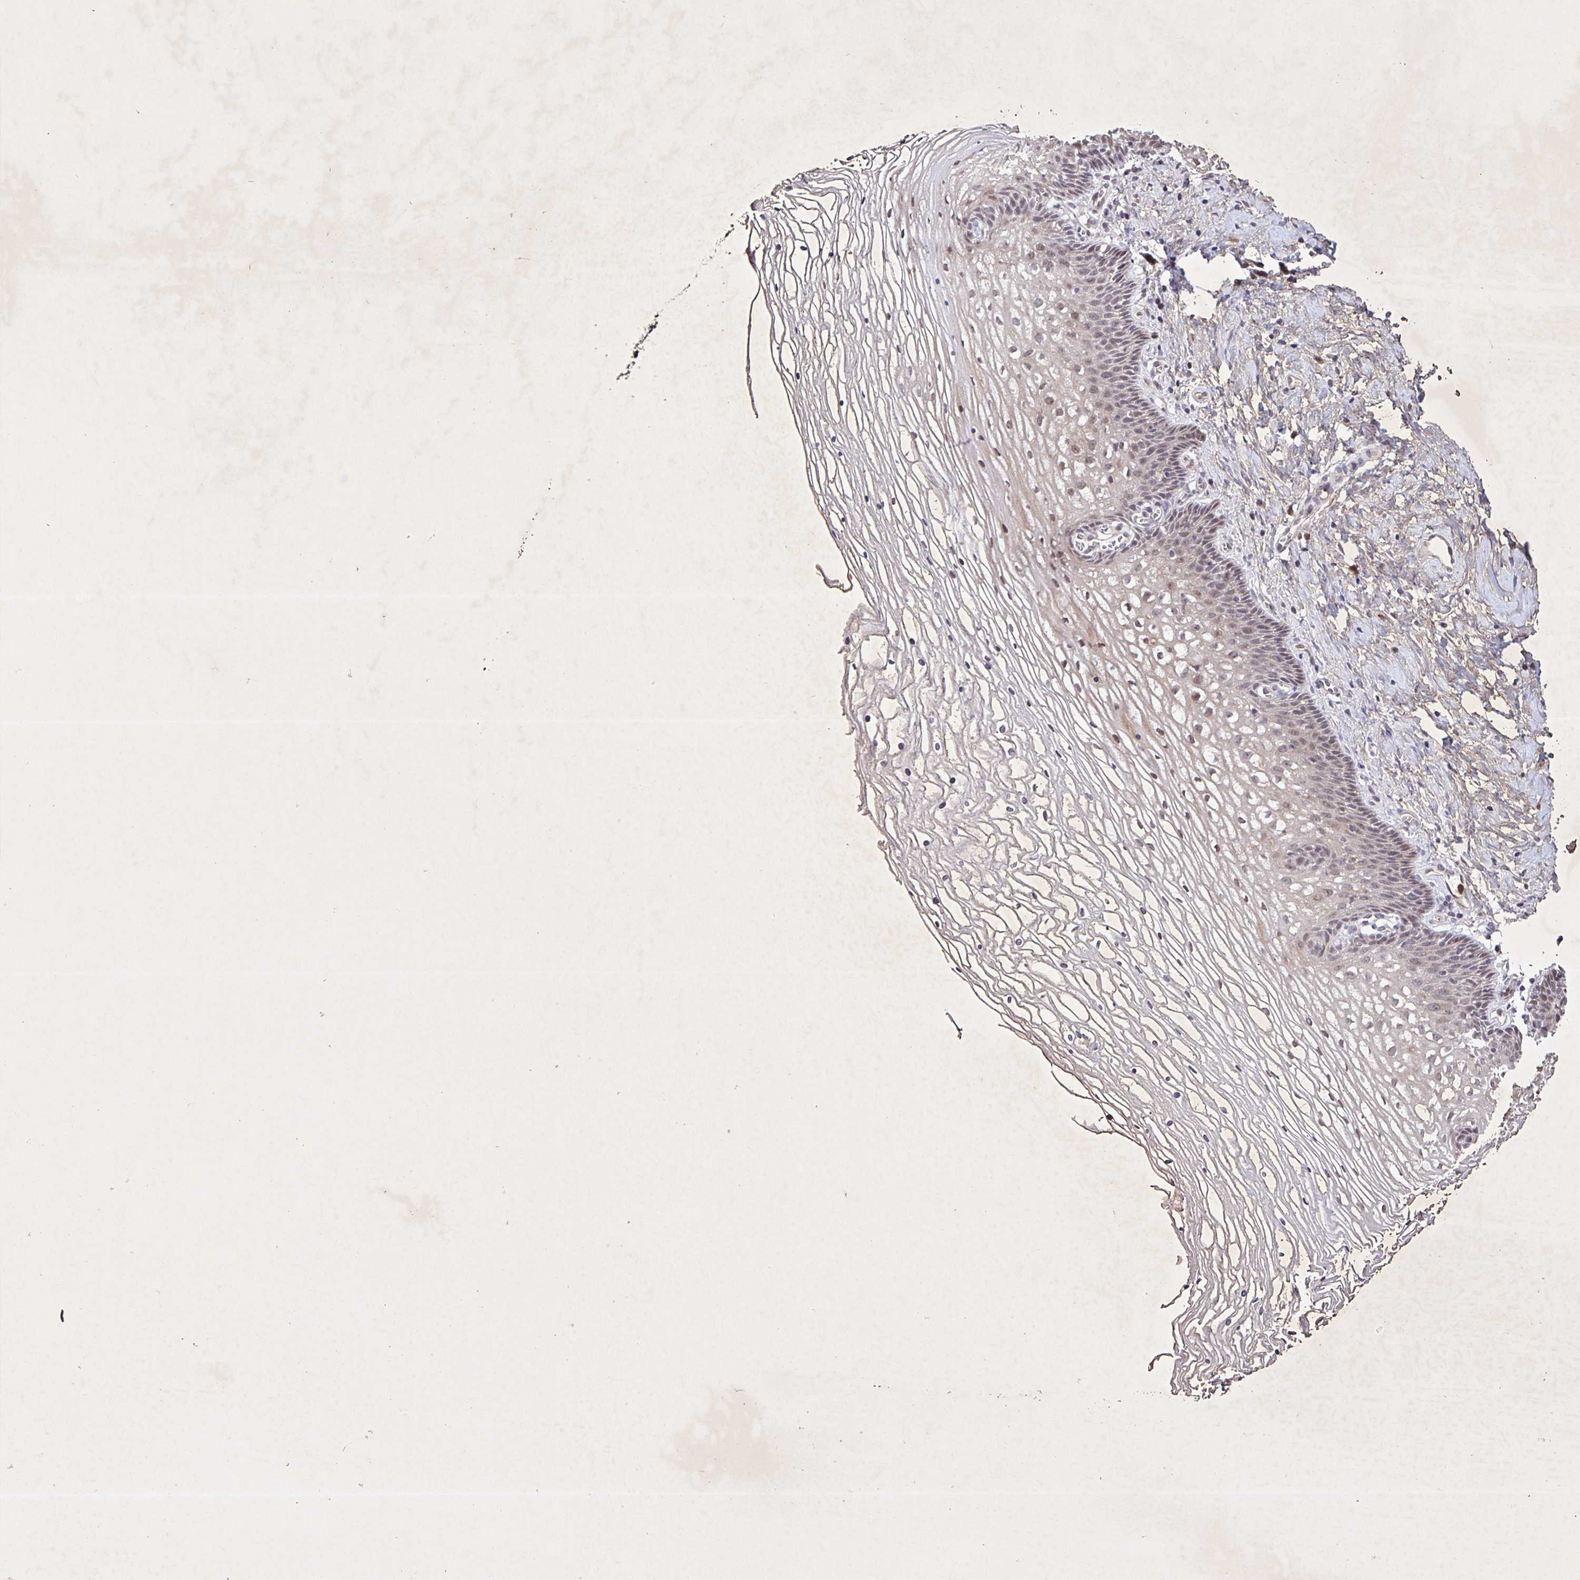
{"staining": {"intensity": "moderate", "quantity": "<25%", "location": "nuclear"}, "tissue": "cervix", "cell_type": "Glandular cells", "image_type": "normal", "snomed": [{"axis": "morphology", "description": "Normal tissue, NOS"}, {"axis": "topography", "description": "Cervix"}], "caption": "Immunohistochemical staining of normal human cervix displays <25% levels of moderate nuclear protein expression in about <25% of glandular cells.", "gene": "GDF2", "patient": {"sex": "female", "age": 36}}